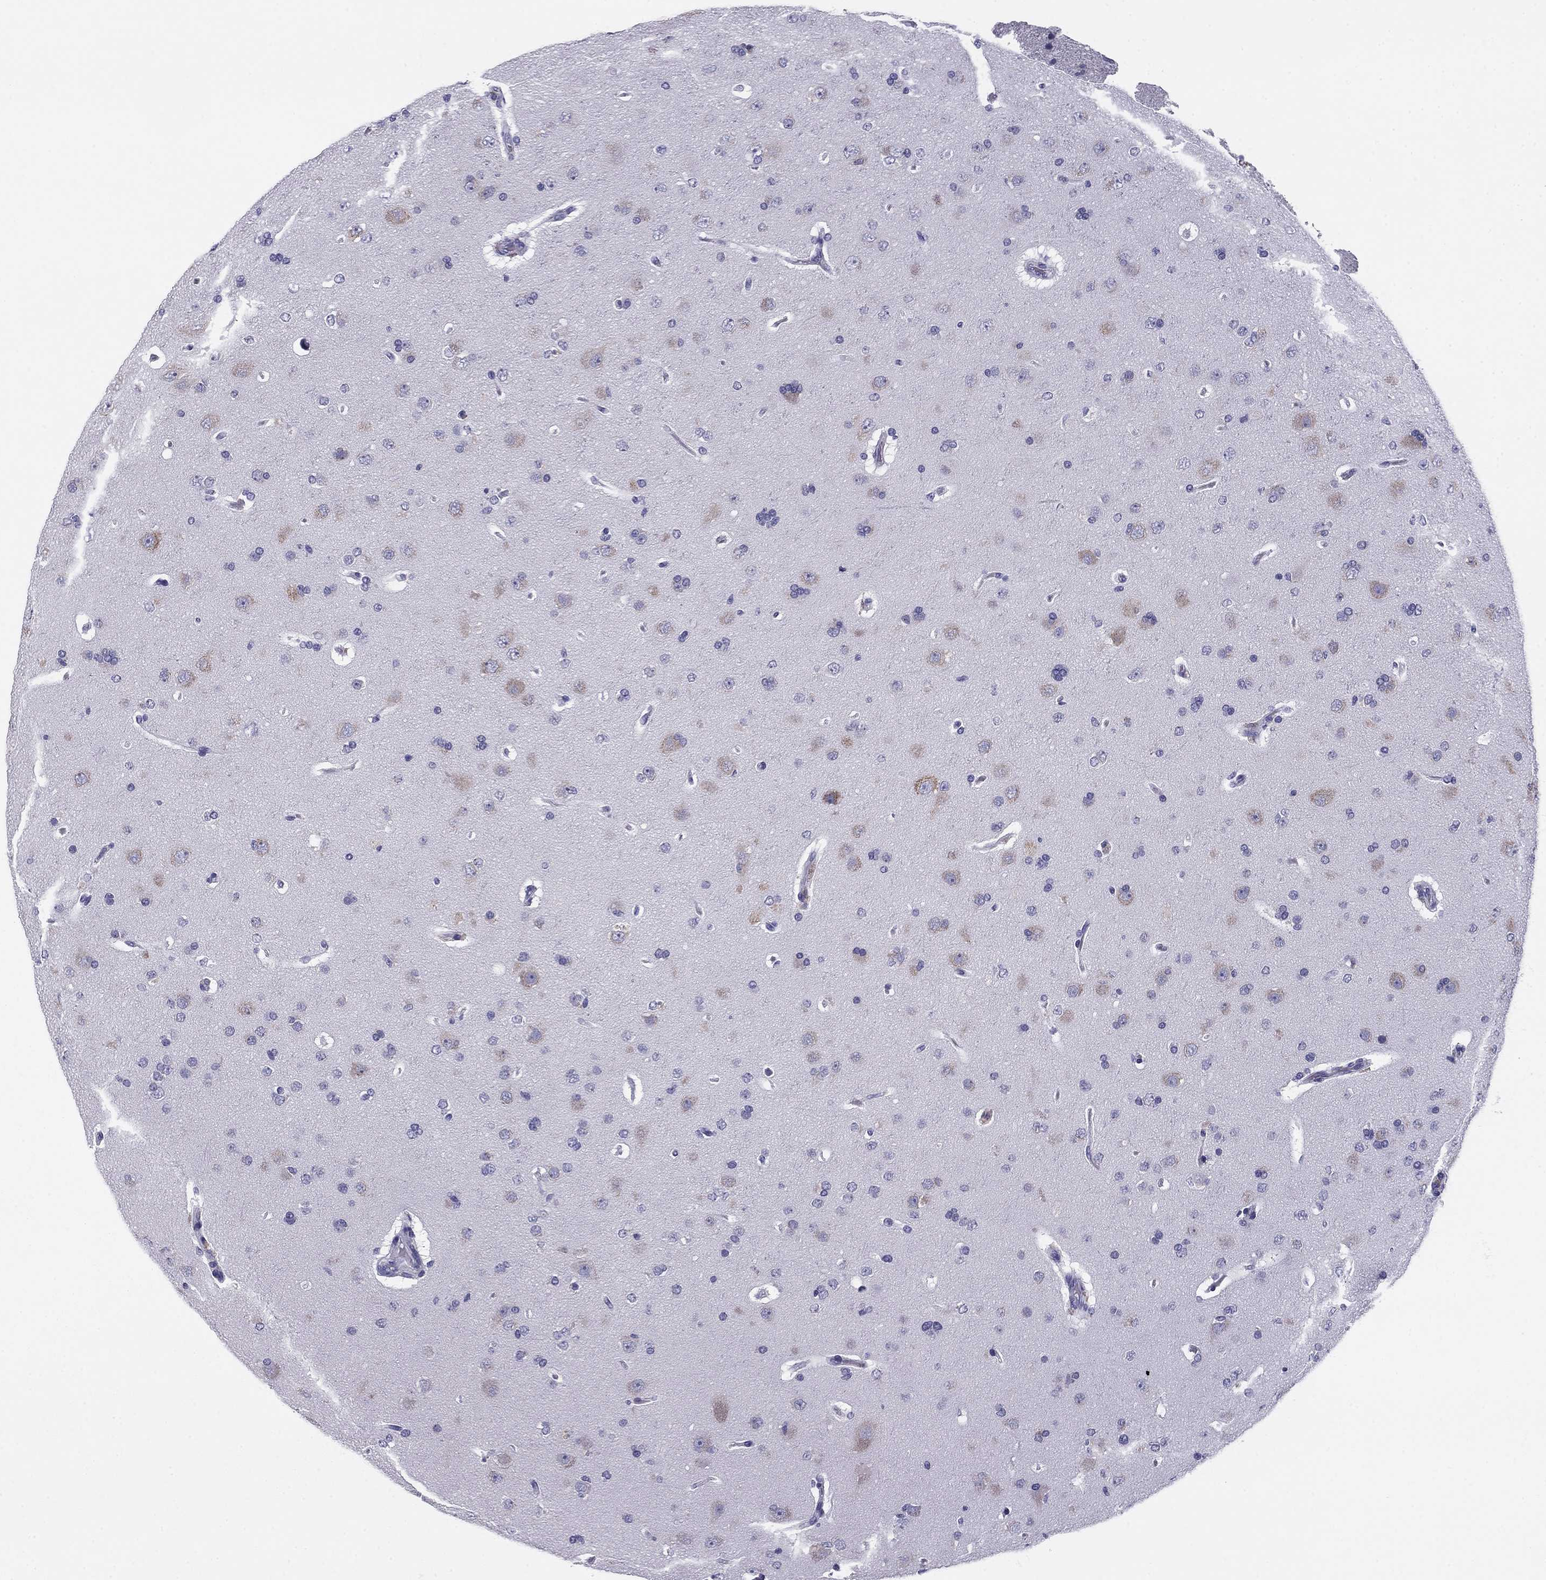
{"staining": {"intensity": "weak", "quantity": "25%-75%", "location": "cytoplasmic/membranous"}, "tissue": "glioma", "cell_type": "Tumor cells", "image_type": "cancer", "snomed": [{"axis": "morphology", "description": "Glioma, malignant, NOS"}, {"axis": "topography", "description": "Cerebral cortex"}], "caption": "A high-resolution image shows immunohistochemistry (IHC) staining of glioma, which reveals weak cytoplasmic/membranous expression in approximately 25%-75% of tumor cells. Using DAB (brown) and hematoxylin (blue) stains, captured at high magnification using brightfield microscopy.", "gene": "TMED3", "patient": {"sex": "male", "age": 58}}